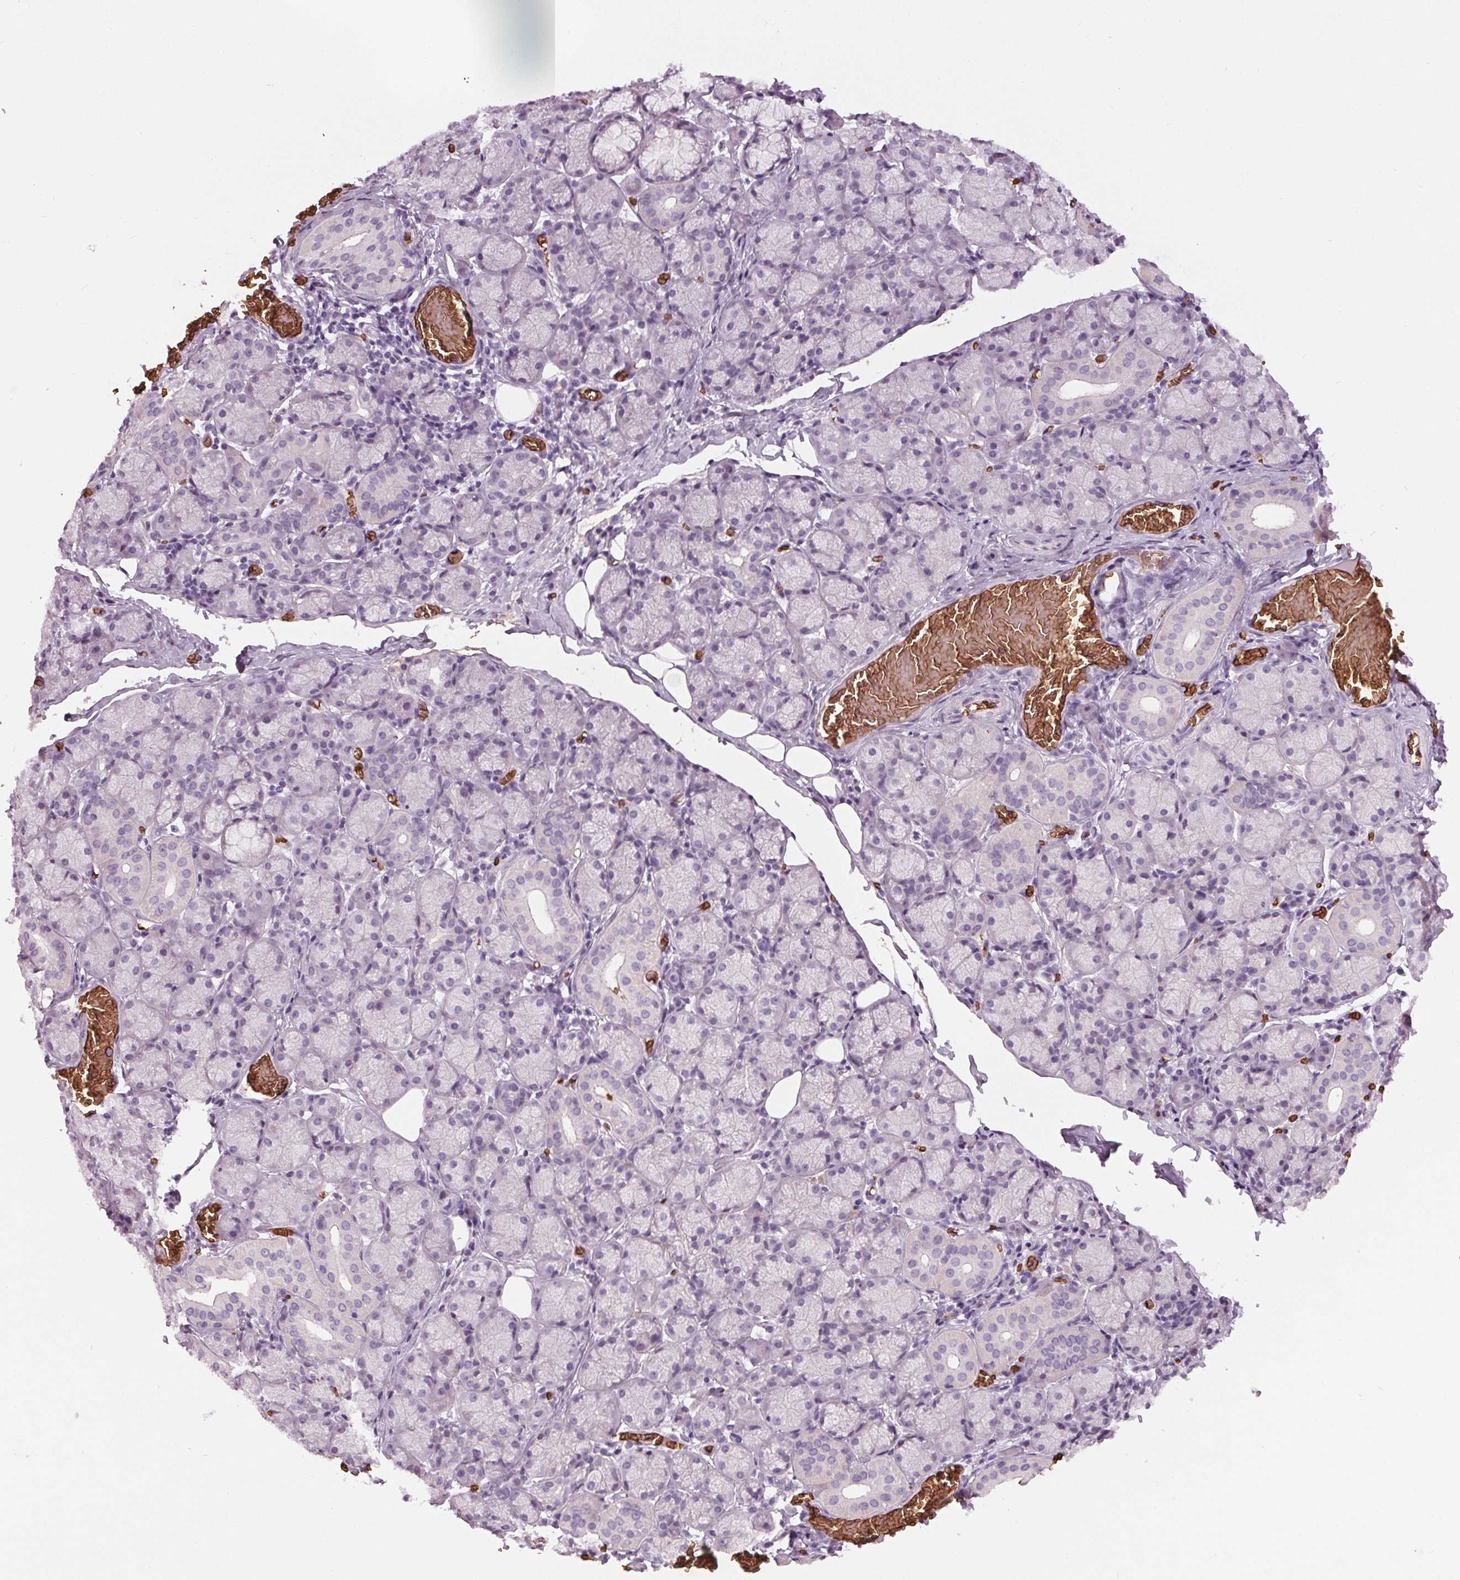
{"staining": {"intensity": "negative", "quantity": "none", "location": "none"}, "tissue": "salivary gland", "cell_type": "Glandular cells", "image_type": "normal", "snomed": [{"axis": "morphology", "description": "Normal tissue, NOS"}, {"axis": "topography", "description": "Salivary gland"}, {"axis": "topography", "description": "Peripheral nerve tissue"}], "caption": "IHC of benign human salivary gland shows no positivity in glandular cells. The staining was performed using DAB to visualize the protein expression in brown, while the nuclei were stained in blue with hematoxylin (Magnification: 20x).", "gene": "SLC4A1", "patient": {"sex": "female", "age": 24}}